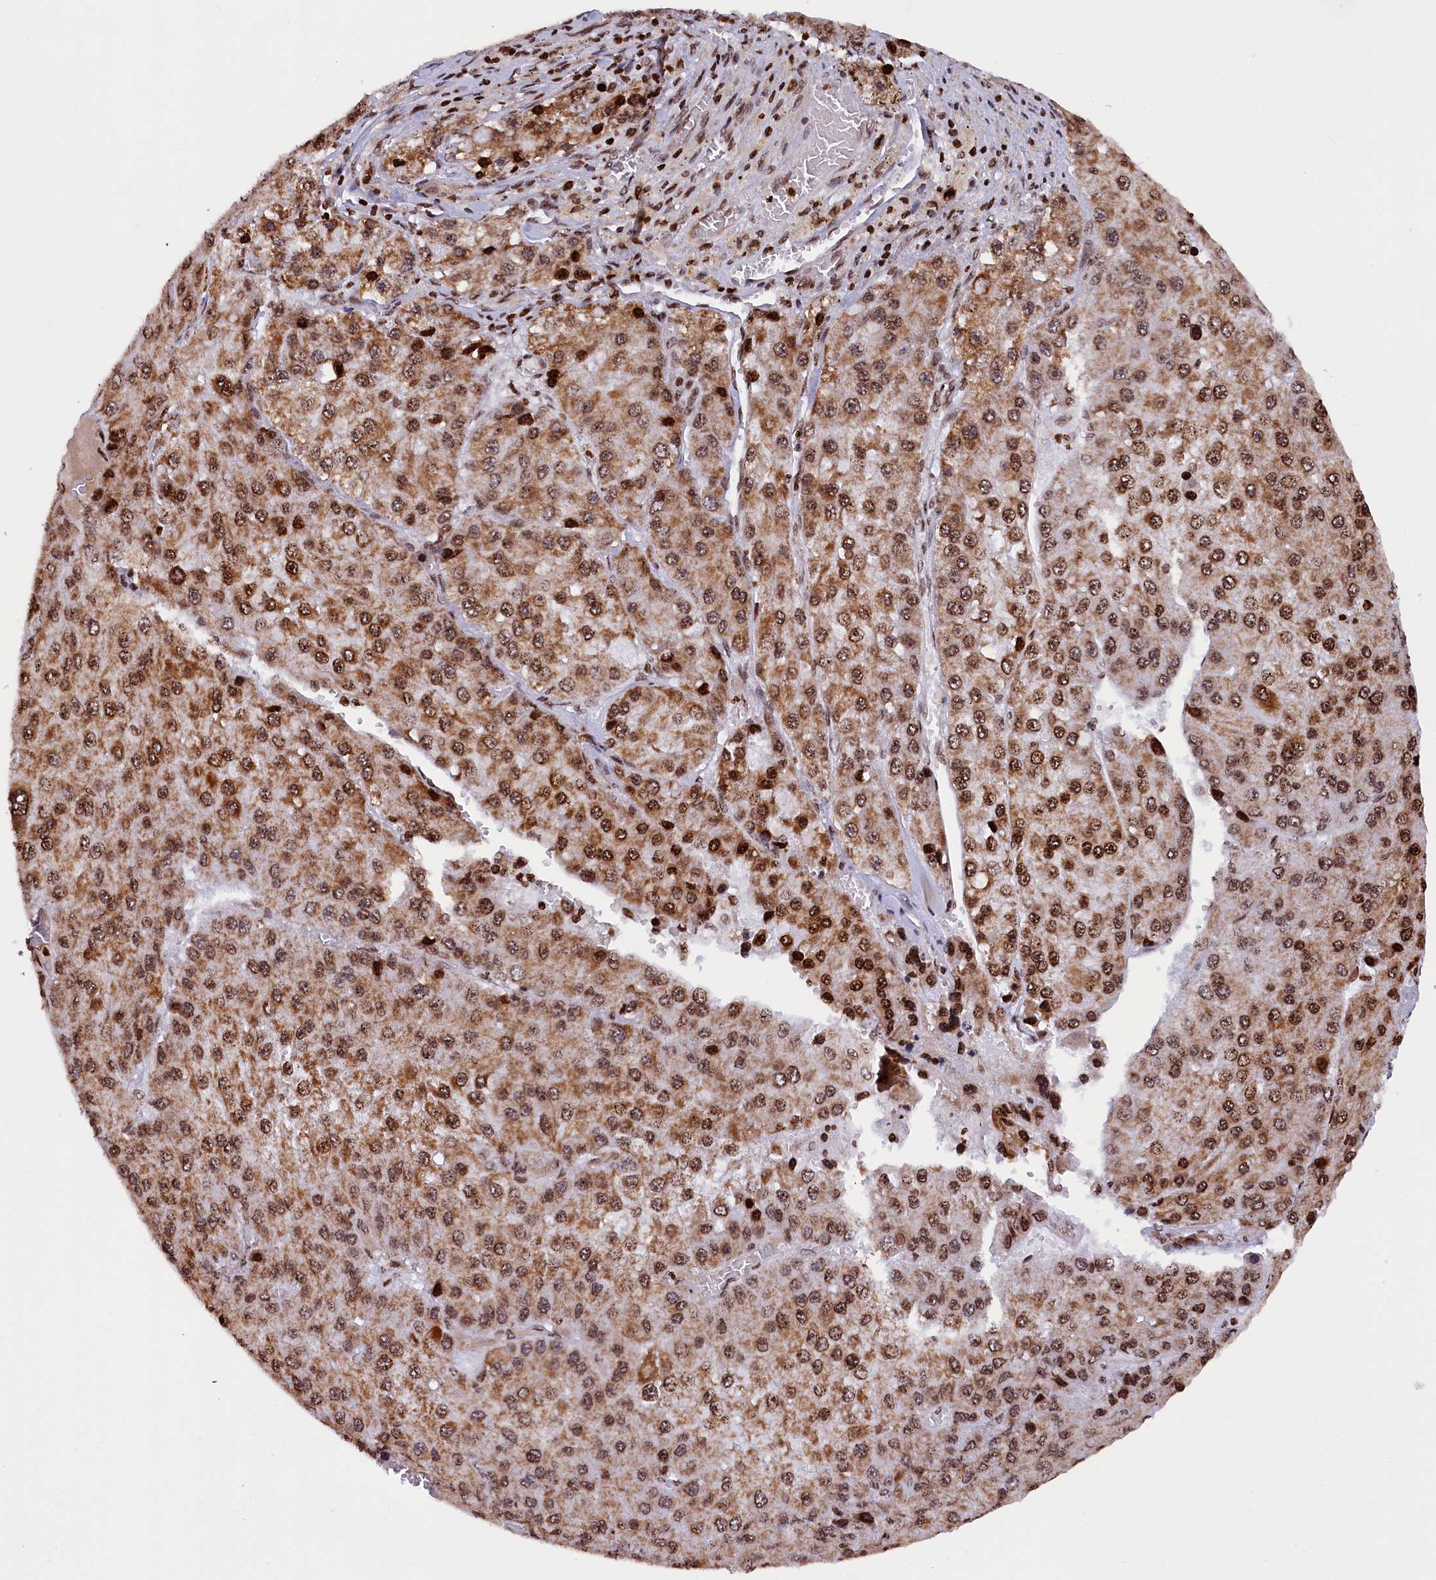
{"staining": {"intensity": "moderate", "quantity": ">75%", "location": "cytoplasmic/membranous,nuclear"}, "tissue": "liver cancer", "cell_type": "Tumor cells", "image_type": "cancer", "snomed": [{"axis": "morphology", "description": "Carcinoma, Hepatocellular, NOS"}, {"axis": "topography", "description": "Liver"}], "caption": "Moderate cytoplasmic/membranous and nuclear expression for a protein is identified in approximately >75% of tumor cells of liver cancer (hepatocellular carcinoma) using immunohistochemistry.", "gene": "TIMM29", "patient": {"sex": "female", "age": 73}}